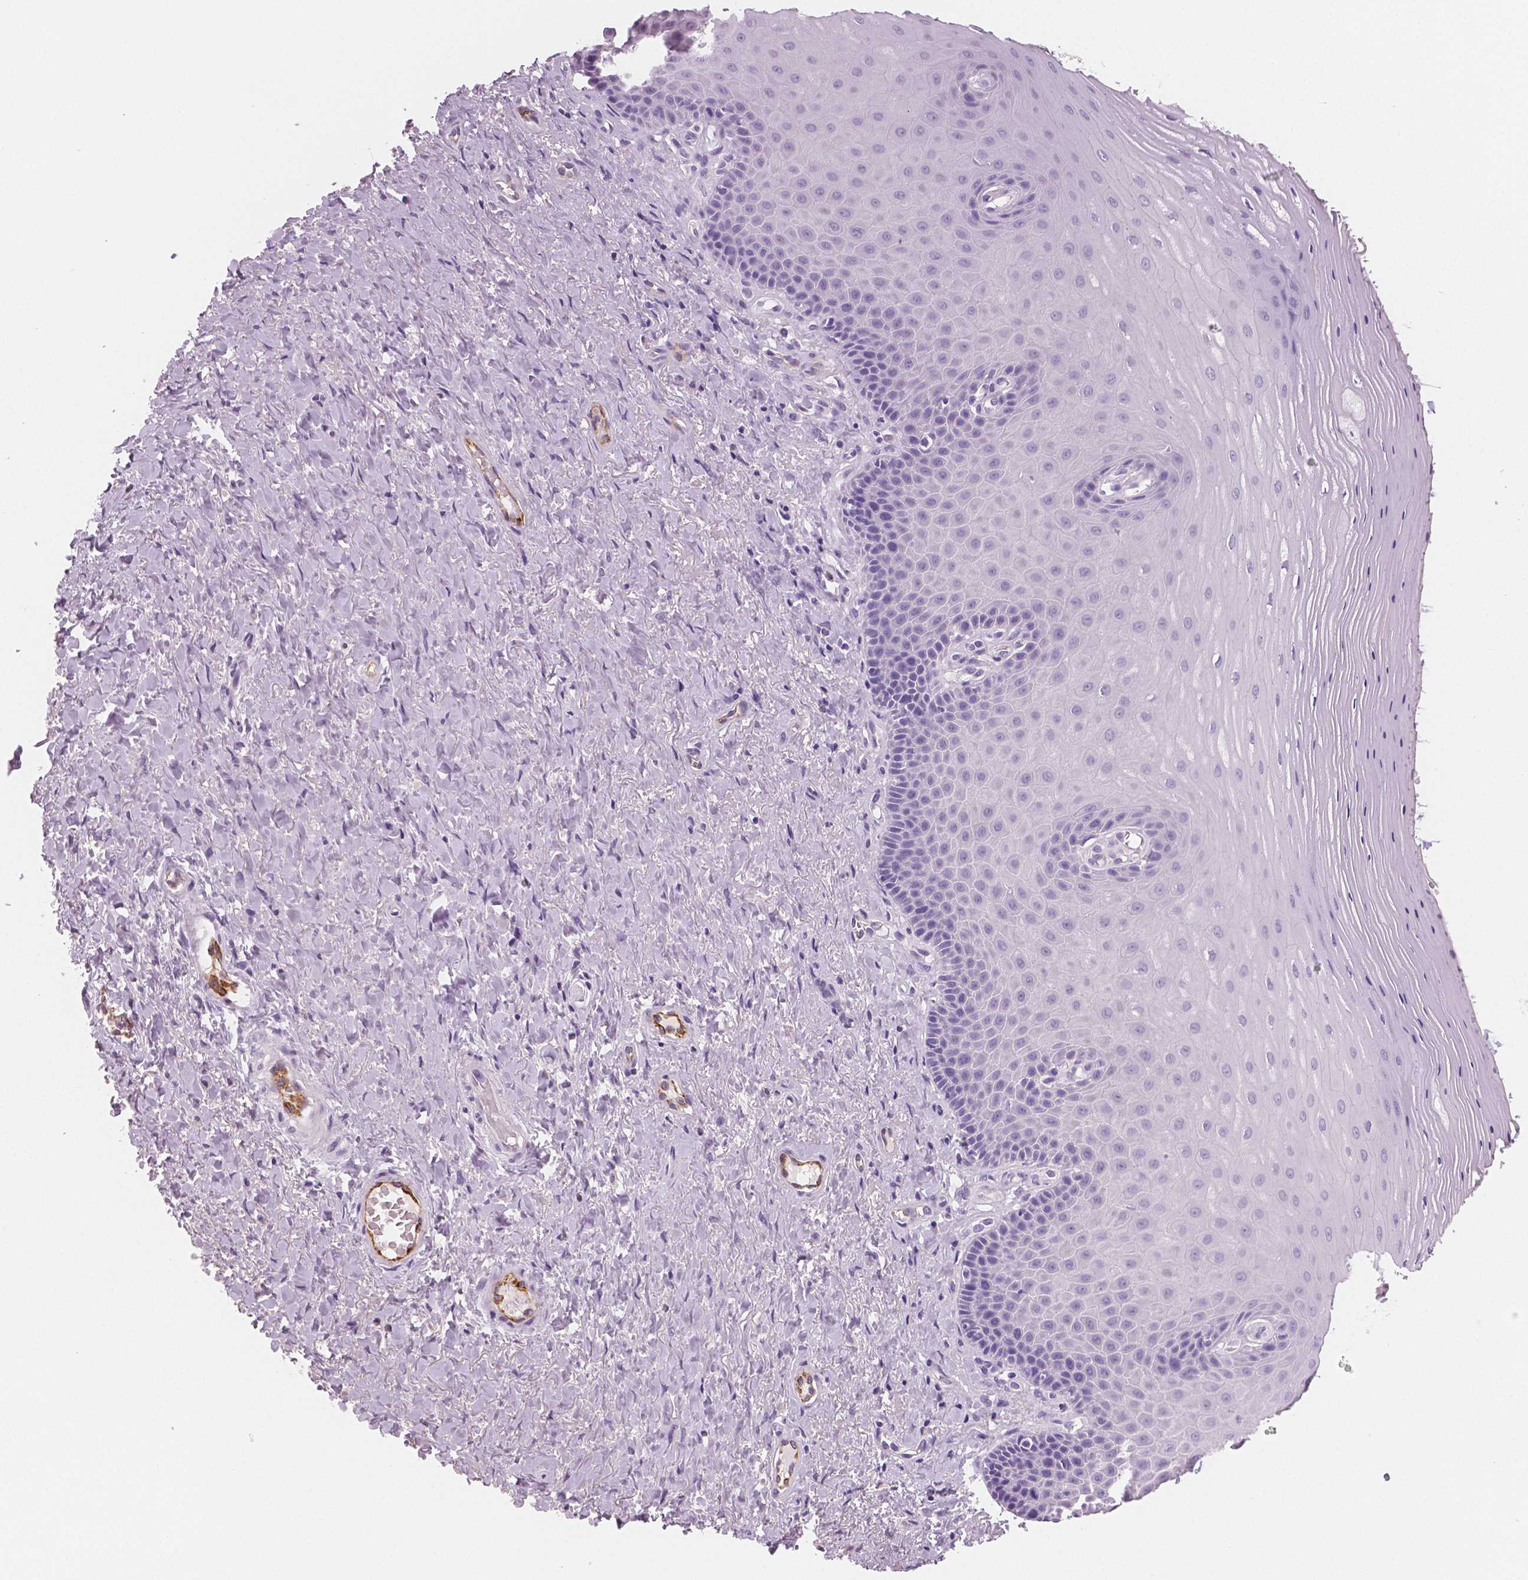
{"staining": {"intensity": "negative", "quantity": "none", "location": "none"}, "tissue": "vagina", "cell_type": "Squamous epithelial cells", "image_type": "normal", "snomed": [{"axis": "morphology", "description": "Normal tissue, NOS"}, {"axis": "topography", "description": "Vagina"}], "caption": "DAB (3,3'-diaminobenzidine) immunohistochemical staining of normal human vagina demonstrates no significant expression in squamous epithelial cells. (Stains: DAB (3,3'-diaminobenzidine) IHC with hematoxylin counter stain, Microscopy: brightfield microscopy at high magnification).", "gene": "TSPAN7", "patient": {"sex": "female", "age": 83}}